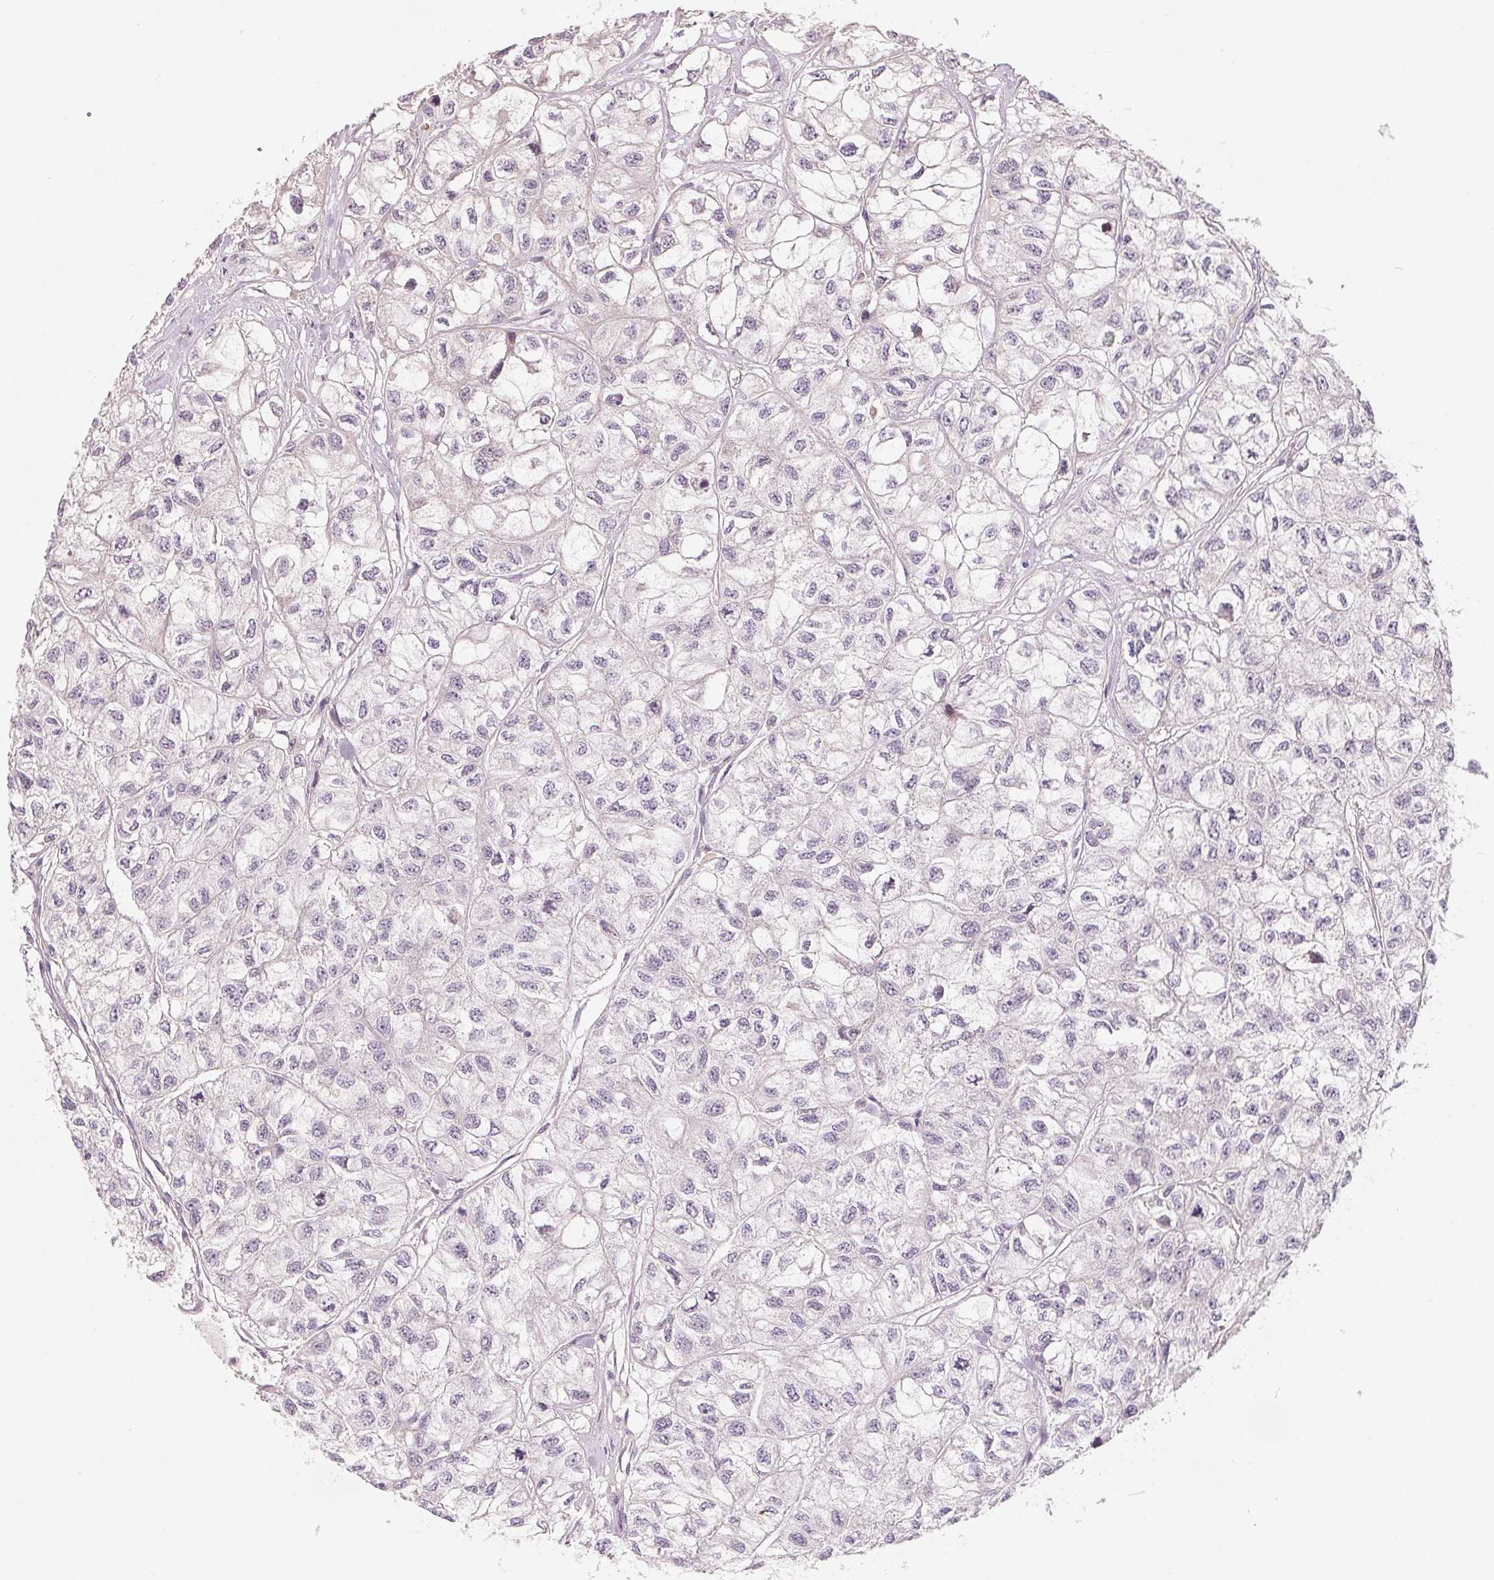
{"staining": {"intensity": "negative", "quantity": "none", "location": "none"}, "tissue": "renal cancer", "cell_type": "Tumor cells", "image_type": "cancer", "snomed": [{"axis": "morphology", "description": "Adenocarcinoma, NOS"}, {"axis": "topography", "description": "Kidney"}], "caption": "An IHC histopathology image of renal adenocarcinoma is shown. There is no staining in tumor cells of renal adenocarcinoma. (Brightfield microscopy of DAB immunohistochemistry at high magnification).", "gene": "AQP8", "patient": {"sex": "male", "age": 56}}